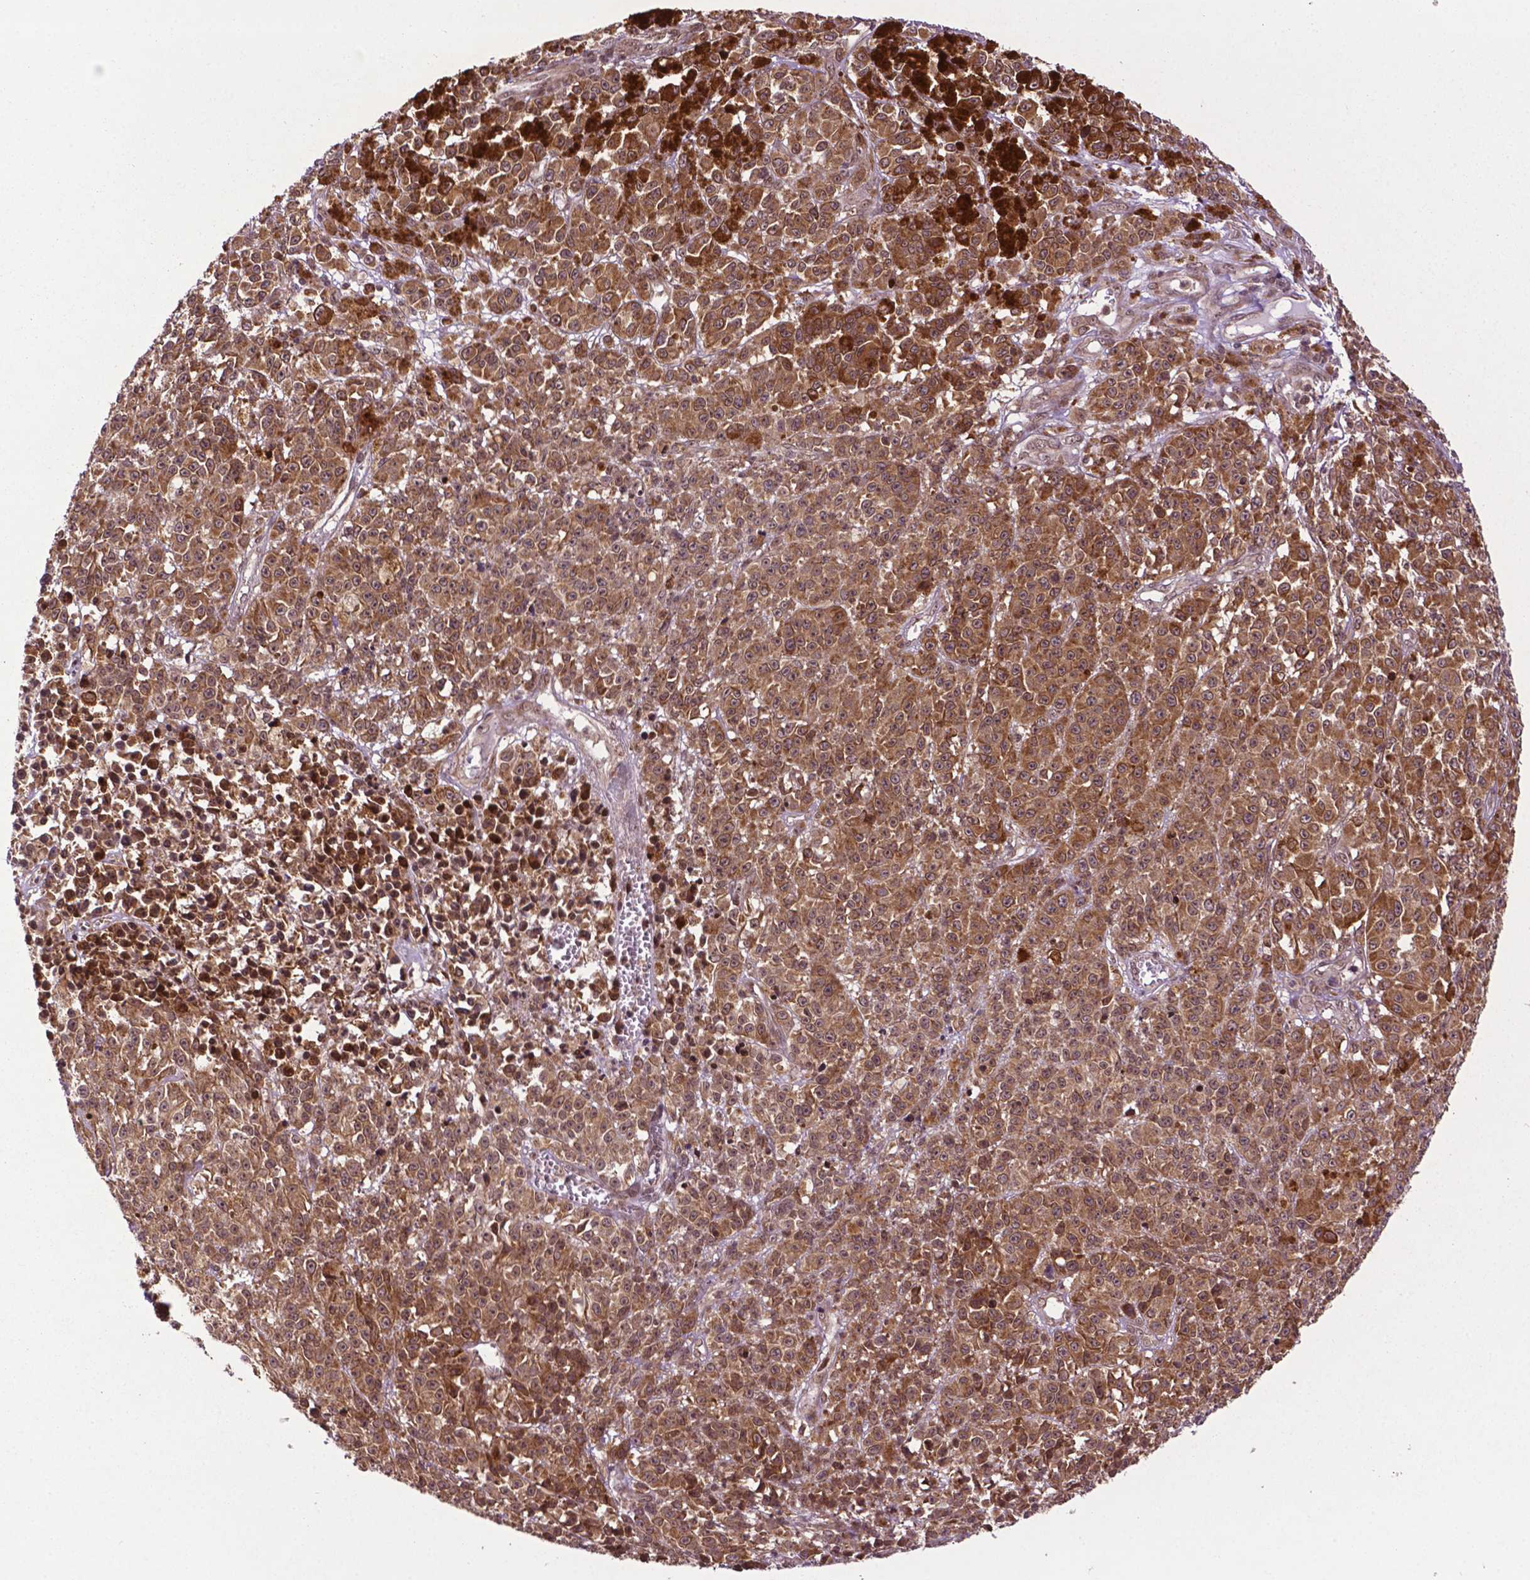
{"staining": {"intensity": "moderate", "quantity": ">75%", "location": "cytoplasmic/membranous"}, "tissue": "melanoma", "cell_type": "Tumor cells", "image_type": "cancer", "snomed": [{"axis": "morphology", "description": "Malignant melanoma, NOS"}, {"axis": "topography", "description": "Skin"}], "caption": "Immunohistochemistry histopathology image of malignant melanoma stained for a protein (brown), which exhibits medium levels of moderate cytoplasmic/membranous staining in approximately >75% of tumor cells.", "gene": "TMX2", "patient": {"sex": "female", "age": 58}}